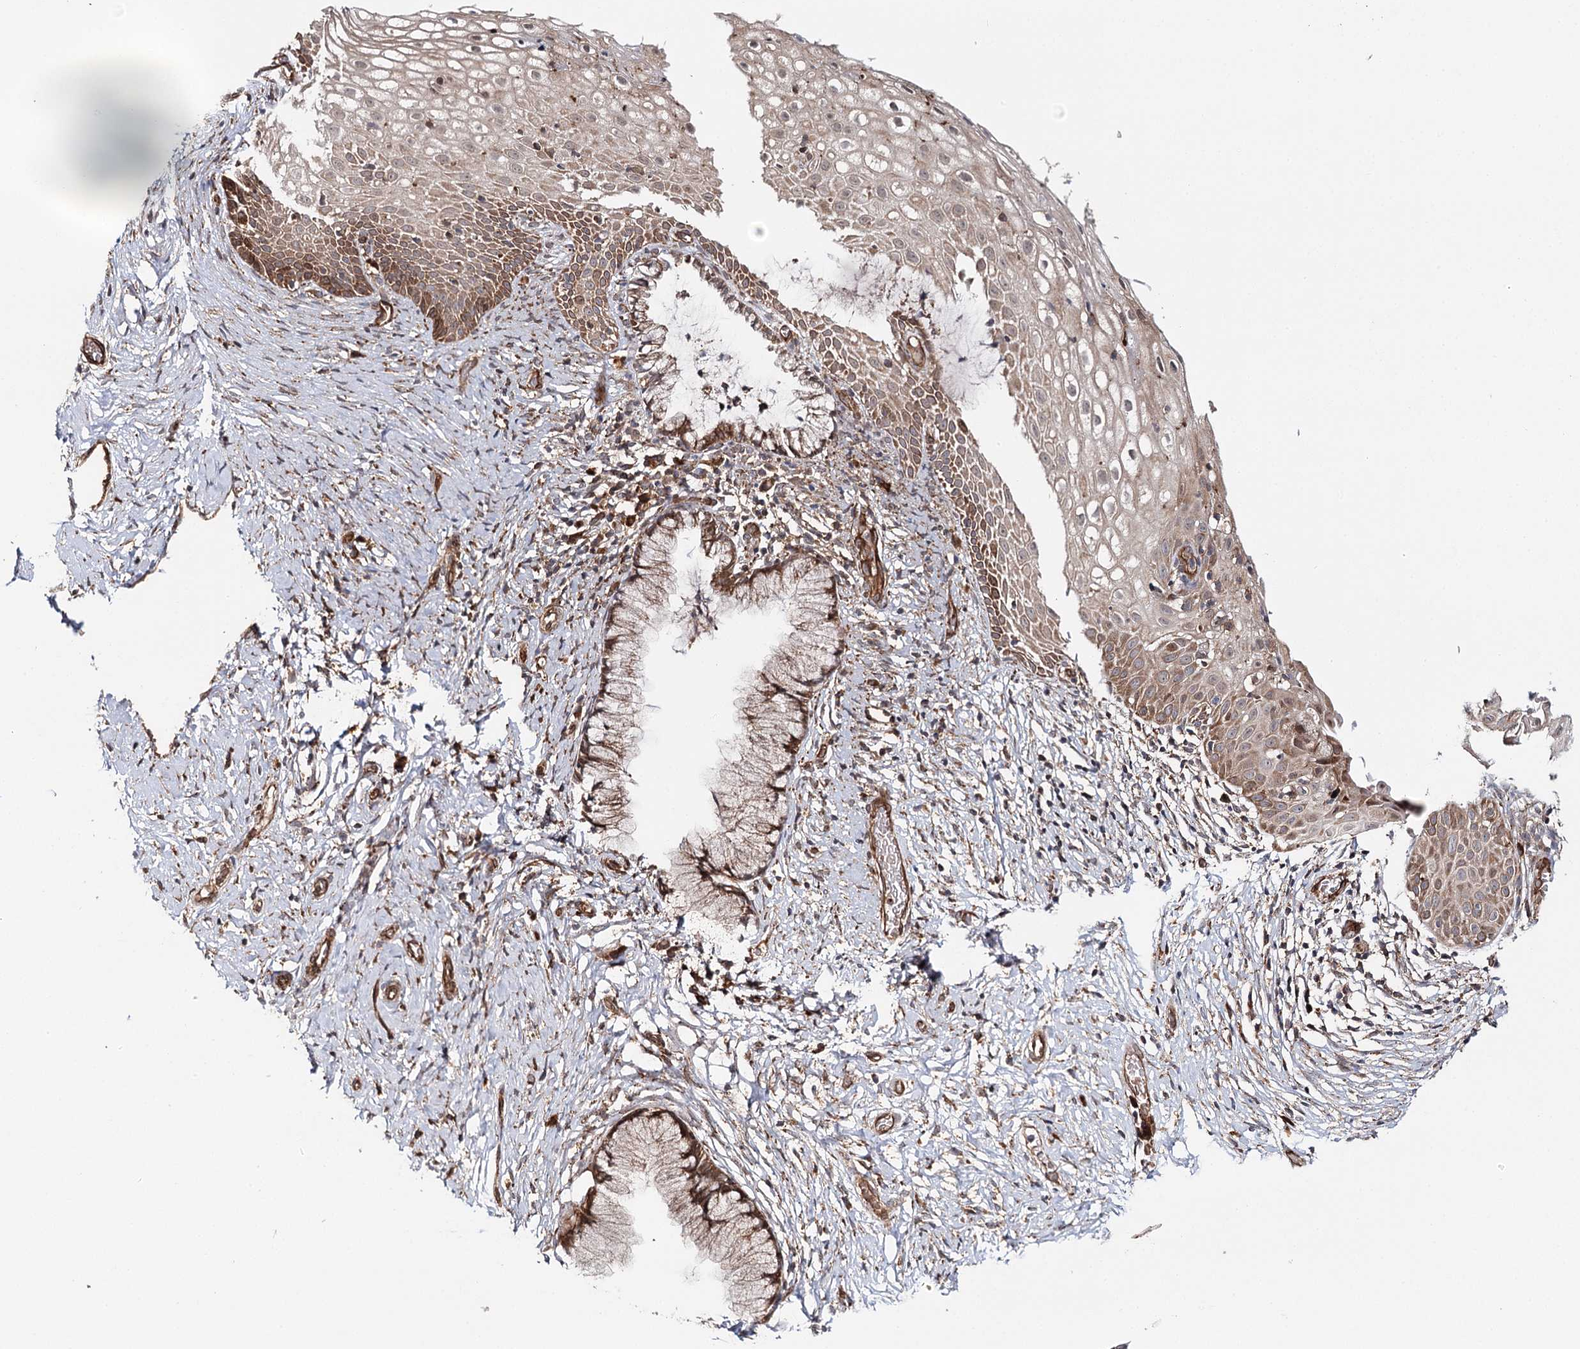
{"staining": {"intensity": "moderate", "quantity": ">75%", "location": "cytoplasmic/membranous"}, "tissue": "cervix", "cell_type": "Glandular cells", "image_type": "normal", "snomed": [{"axis": "morphology", "description": "Normal tissue, NOS"}, {"axis": "topography", "description": "Cervix"}], "caption": "Immunohistochemistry (IHC) of benign cervix displays medium levels of moderate cytoplasmic/membranous staining in about >75% of glandular cells. The staining was performed using DAB, with brown indicating positive protein expression. Nuclei are stained blue with hematoxylin.", "gene": "MKNK1", "patient": {"sex": "female", "age": 33}}